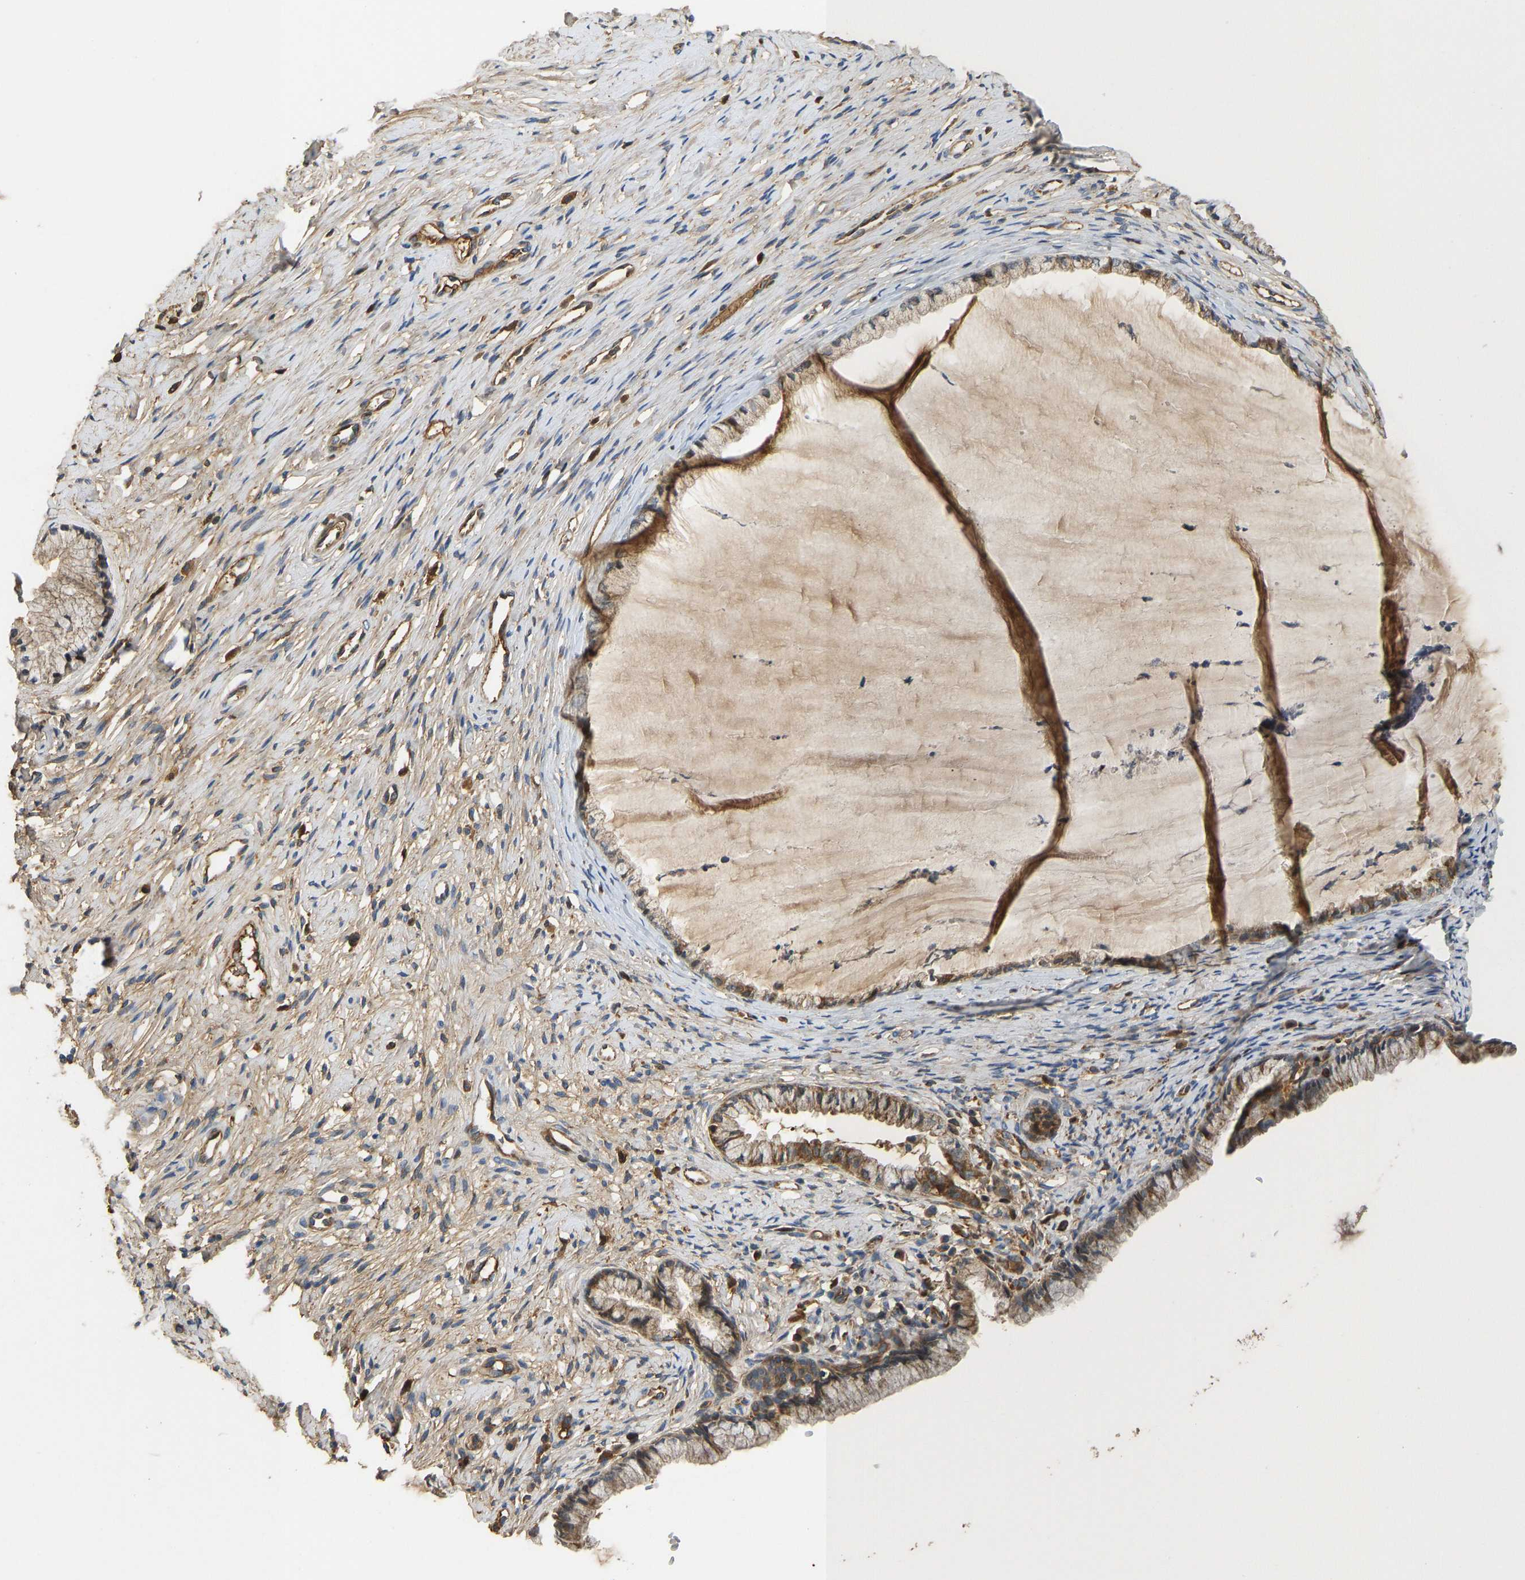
{"staining": {"intensity": "moderate", "quantity": ">75%", "location": "cytoplasmic/membranous"}, "tissue": "cervix", "cell_type": "Glandular cells", "image_type": "normal", "snomed": [{"axis": "morphology", "description": "Normal tissue, NOS"}, {"axis": "topography", "description": "Cervix"}], "caption": "Immunohistochemistry (DAB (3,3'-diaminobenzidine)) staining of benign cervix exhibits moderate cytoplasmic/membranous protein positivity in approximately >75% of glandular cells.", "gene": "VCPKMT", "patient": {"sex": "female", "age": 77}}